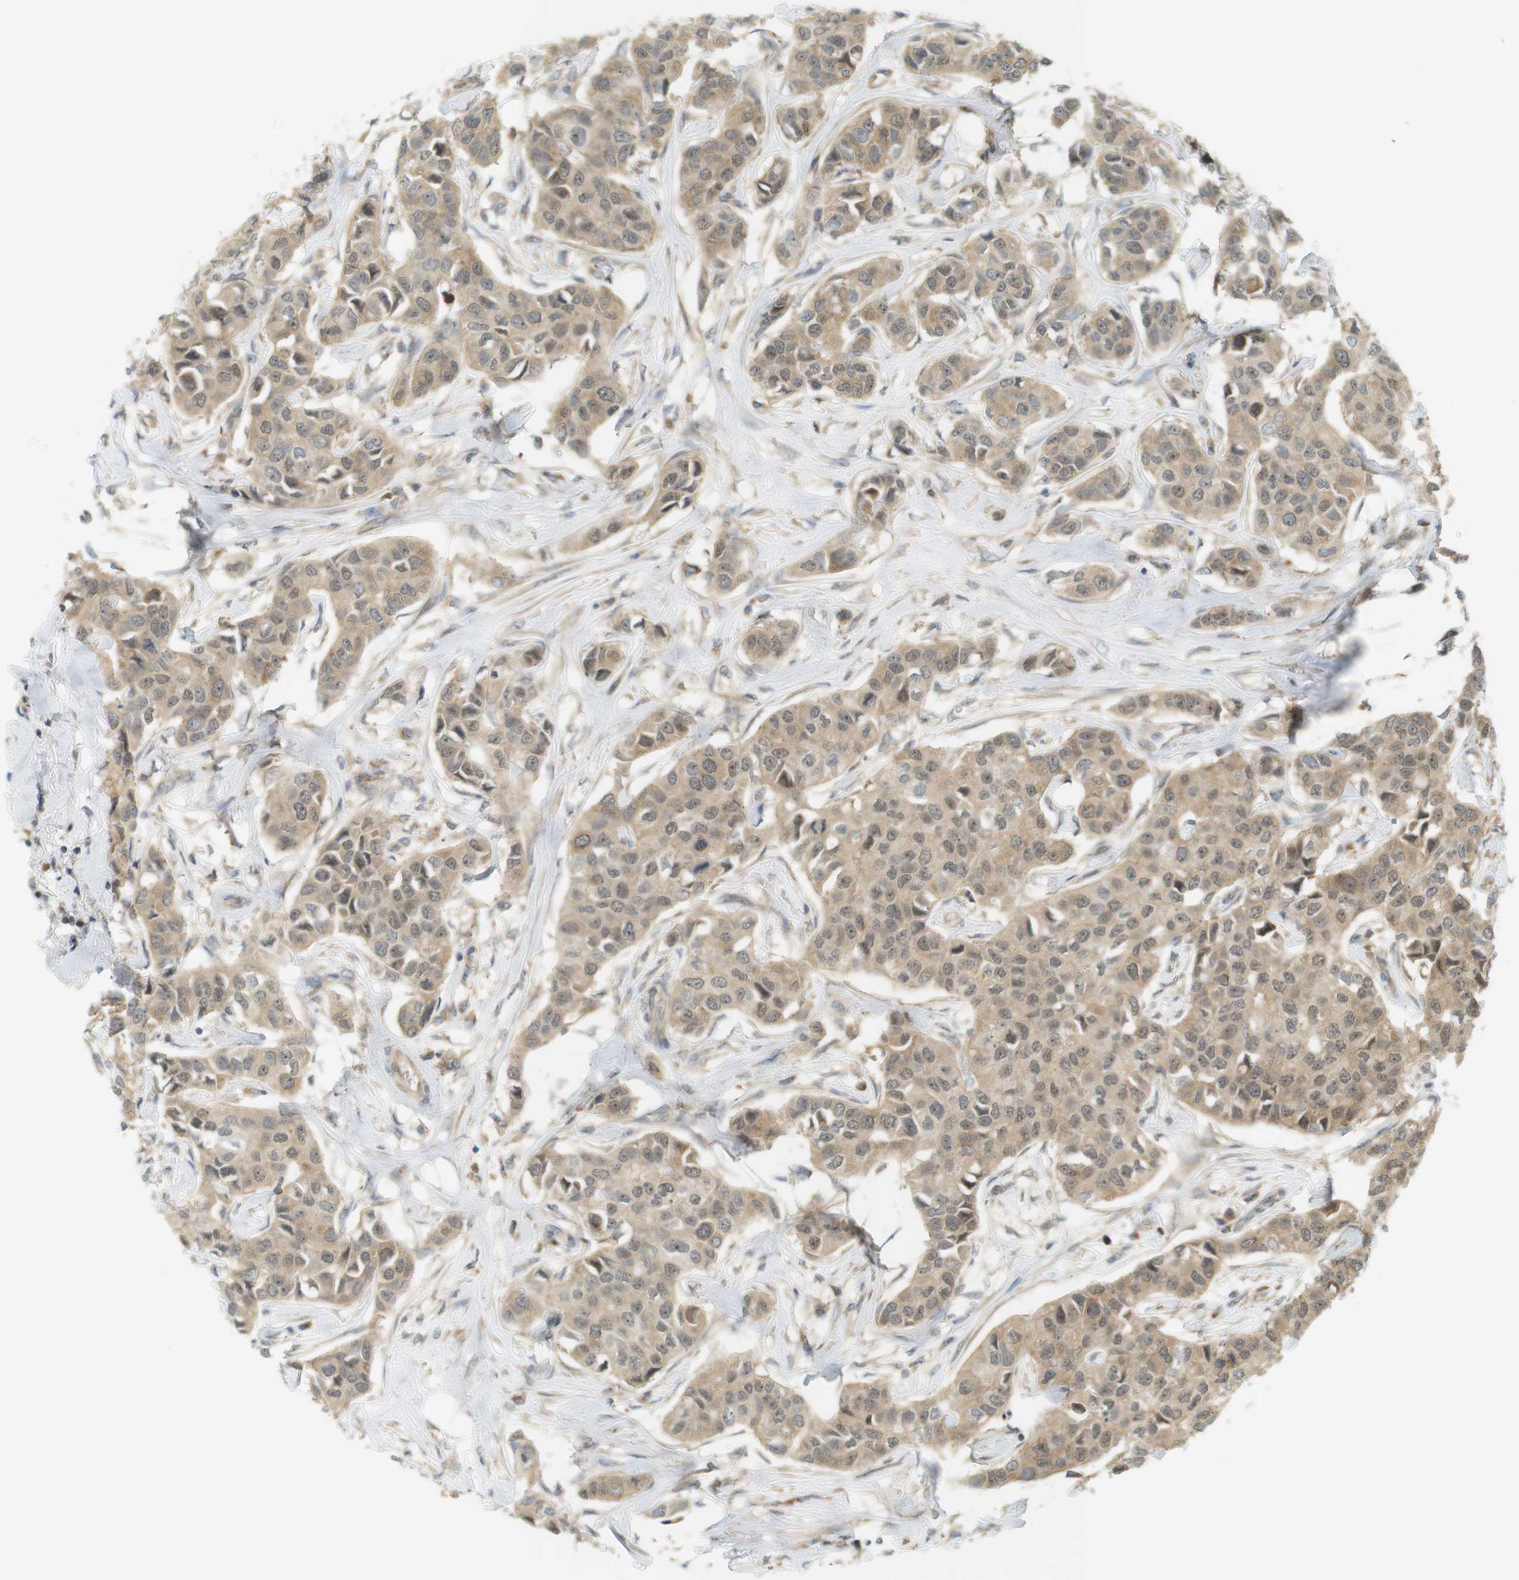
{"staining": {"intensity": "weak", "quantity": ">75%", "location": "cytoplasmic/membranous,nuclear"}, "tissue": "breast cancer", "cell_type": "Tumor cells", "image_type": "cancer", "snomed": [{"axis": "morphology", "description": "Duct carcinoma"}, {"axis": "topography", "description": "Breast"}], "caption": "Tumor cells demonstrate weak cytoplasmic/membranous and nuclear positivity in about >75% of cells in infiltrating ductal carcinoma (breast). (Stains: DAB in brown, nuclei in blue, Microscopy: brightfield microscopy at high magnification).", "gene": "PA2G4", "patient": {"sex": "female", "age": 80}}